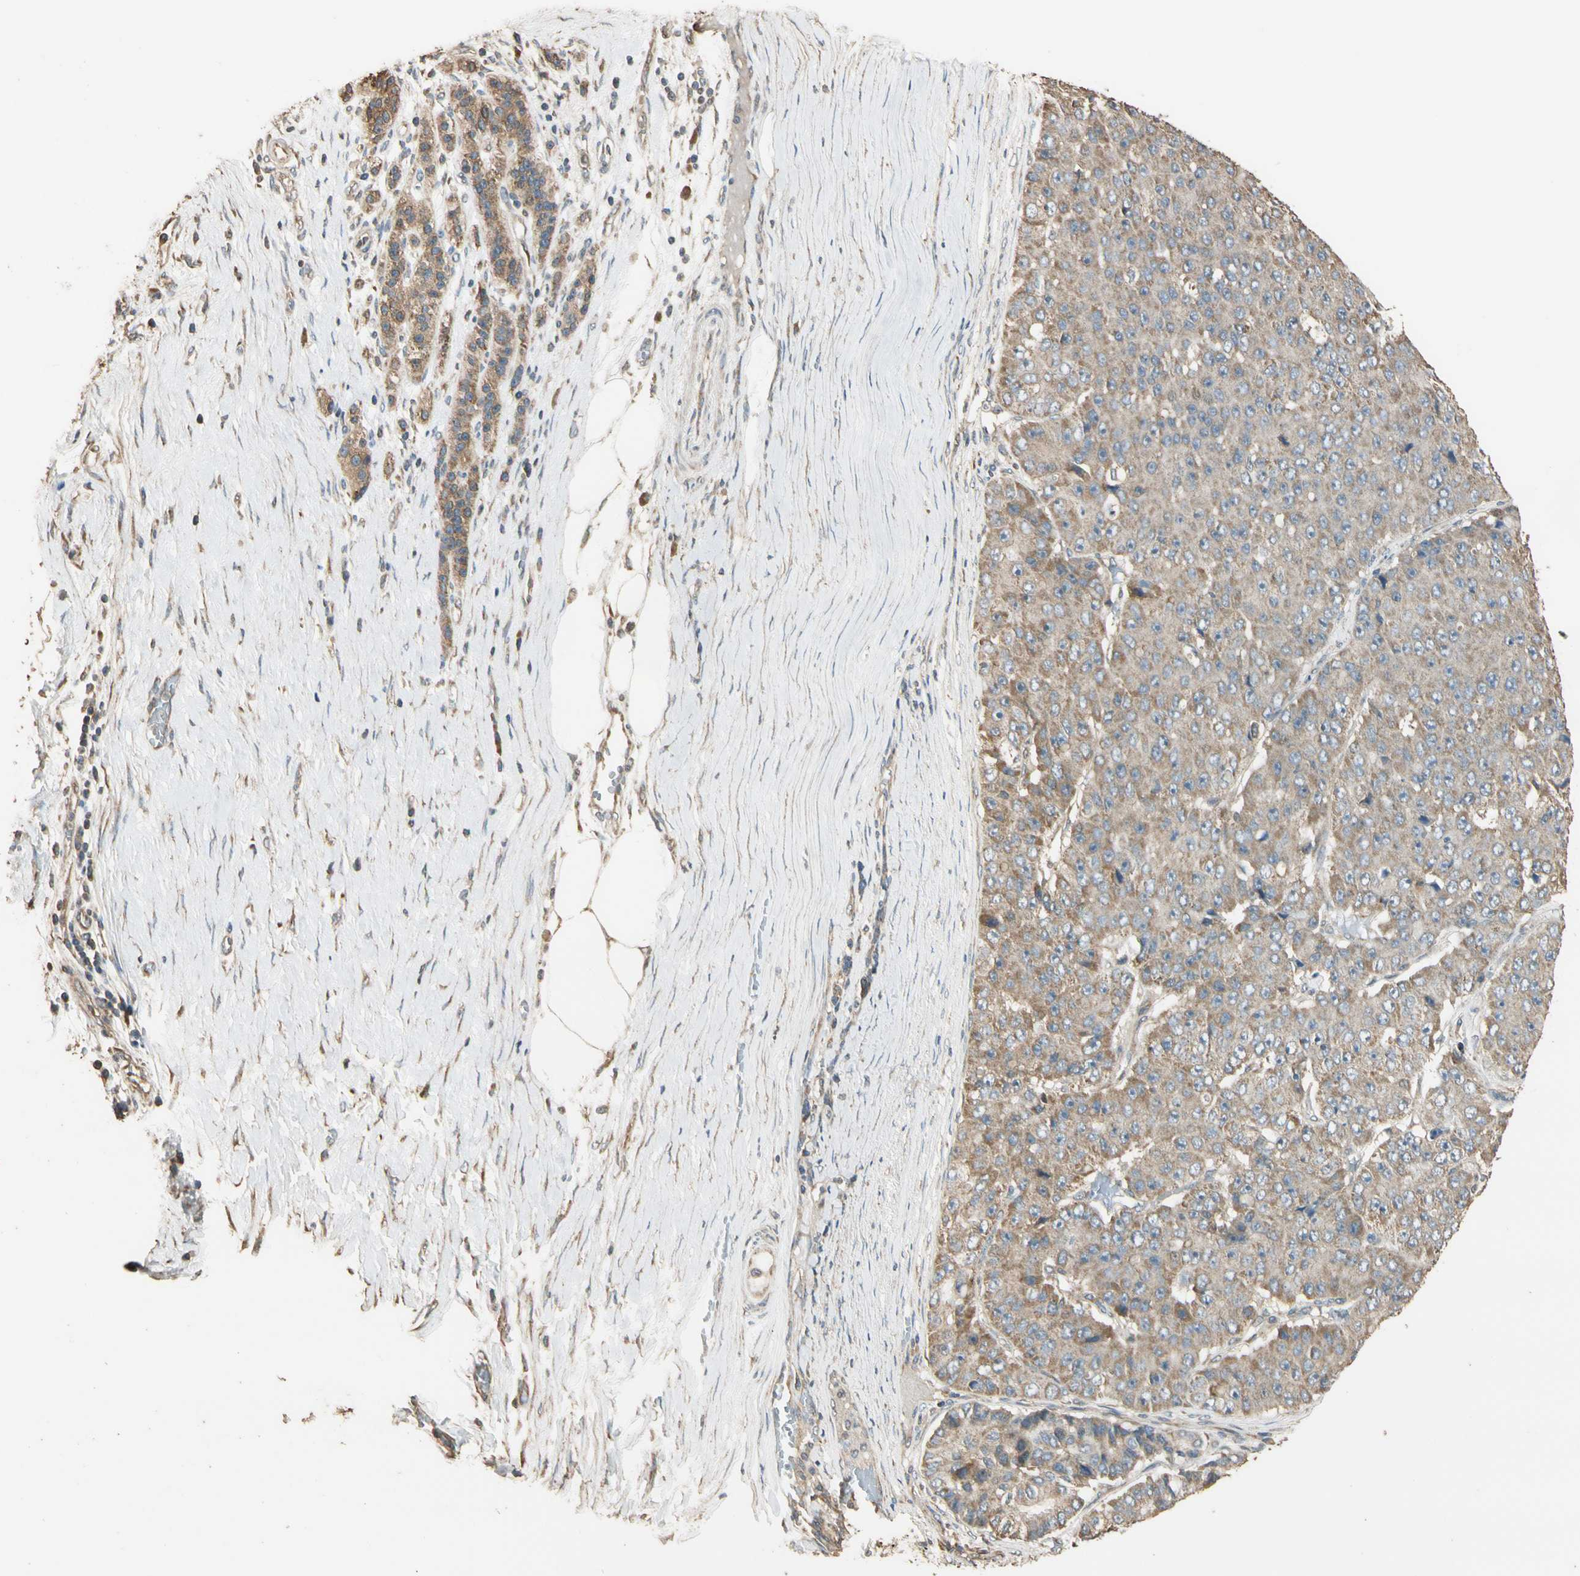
{"staining": {"intensity": "moderate", "quantity": ">75%", "location": "cytoplasmic/membranous"}, "tissue": "pancreatic cancer", "cell_type": "Tumor cells", "image_type": "cancer", "snomed": [{"axis": "morphology", "description": "Adenocarcinoma, NOS"}, {"axis": "topography", "description": "Pancreas"}], "caption": "There is medium levels of moderate cytoplasmic/membranous positivity in tumor cells of adenocarcinoma (pancreatic), as demonstrated by immunohistochemical staining (brown color).", "gene": "STX18", "patient": {"sex": "male", "age": 50}}